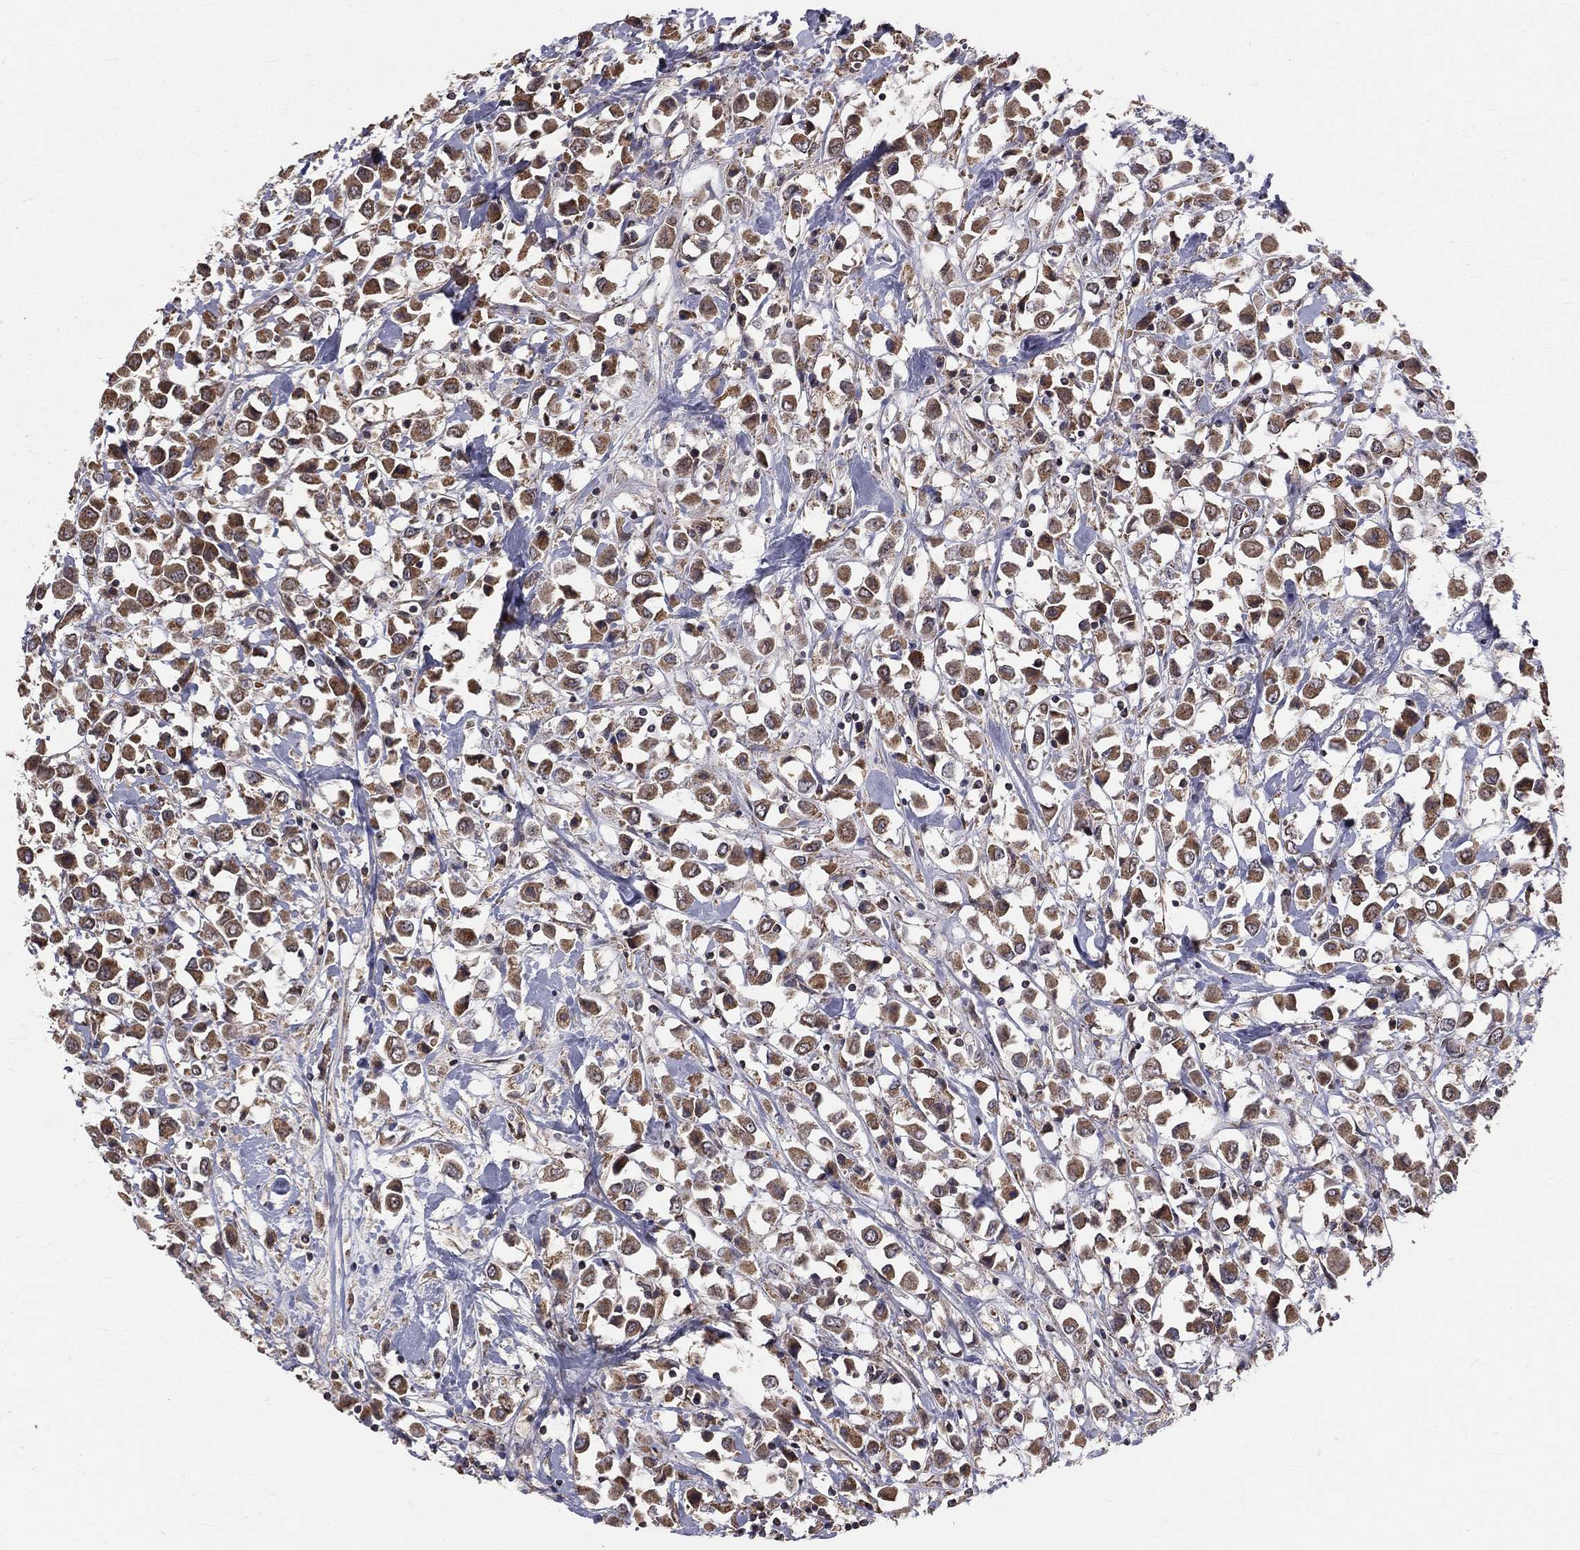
{"staining": {"intensity": "strong", "quantity": ">75%", "location": "cytoplasmic/membranous"}, "tissue": "breast cancer", "cell_type": "Tumor cells", "image_type": "cancer", "snomed": [{"axis": "morphology", "description": "Duct carcinoma"}, {"axis": "topography", "description": "Breast"}], "caption": "Immunohistochemistry (IHC) histopathology image of human breast cancer stained for a protein (brown), which displays high levels of strong cytoplasmic/membranous positivity in about >75% of tumor cells.", "gene": "MRPL46", "patient": {"sex": "female", "age": 61}}